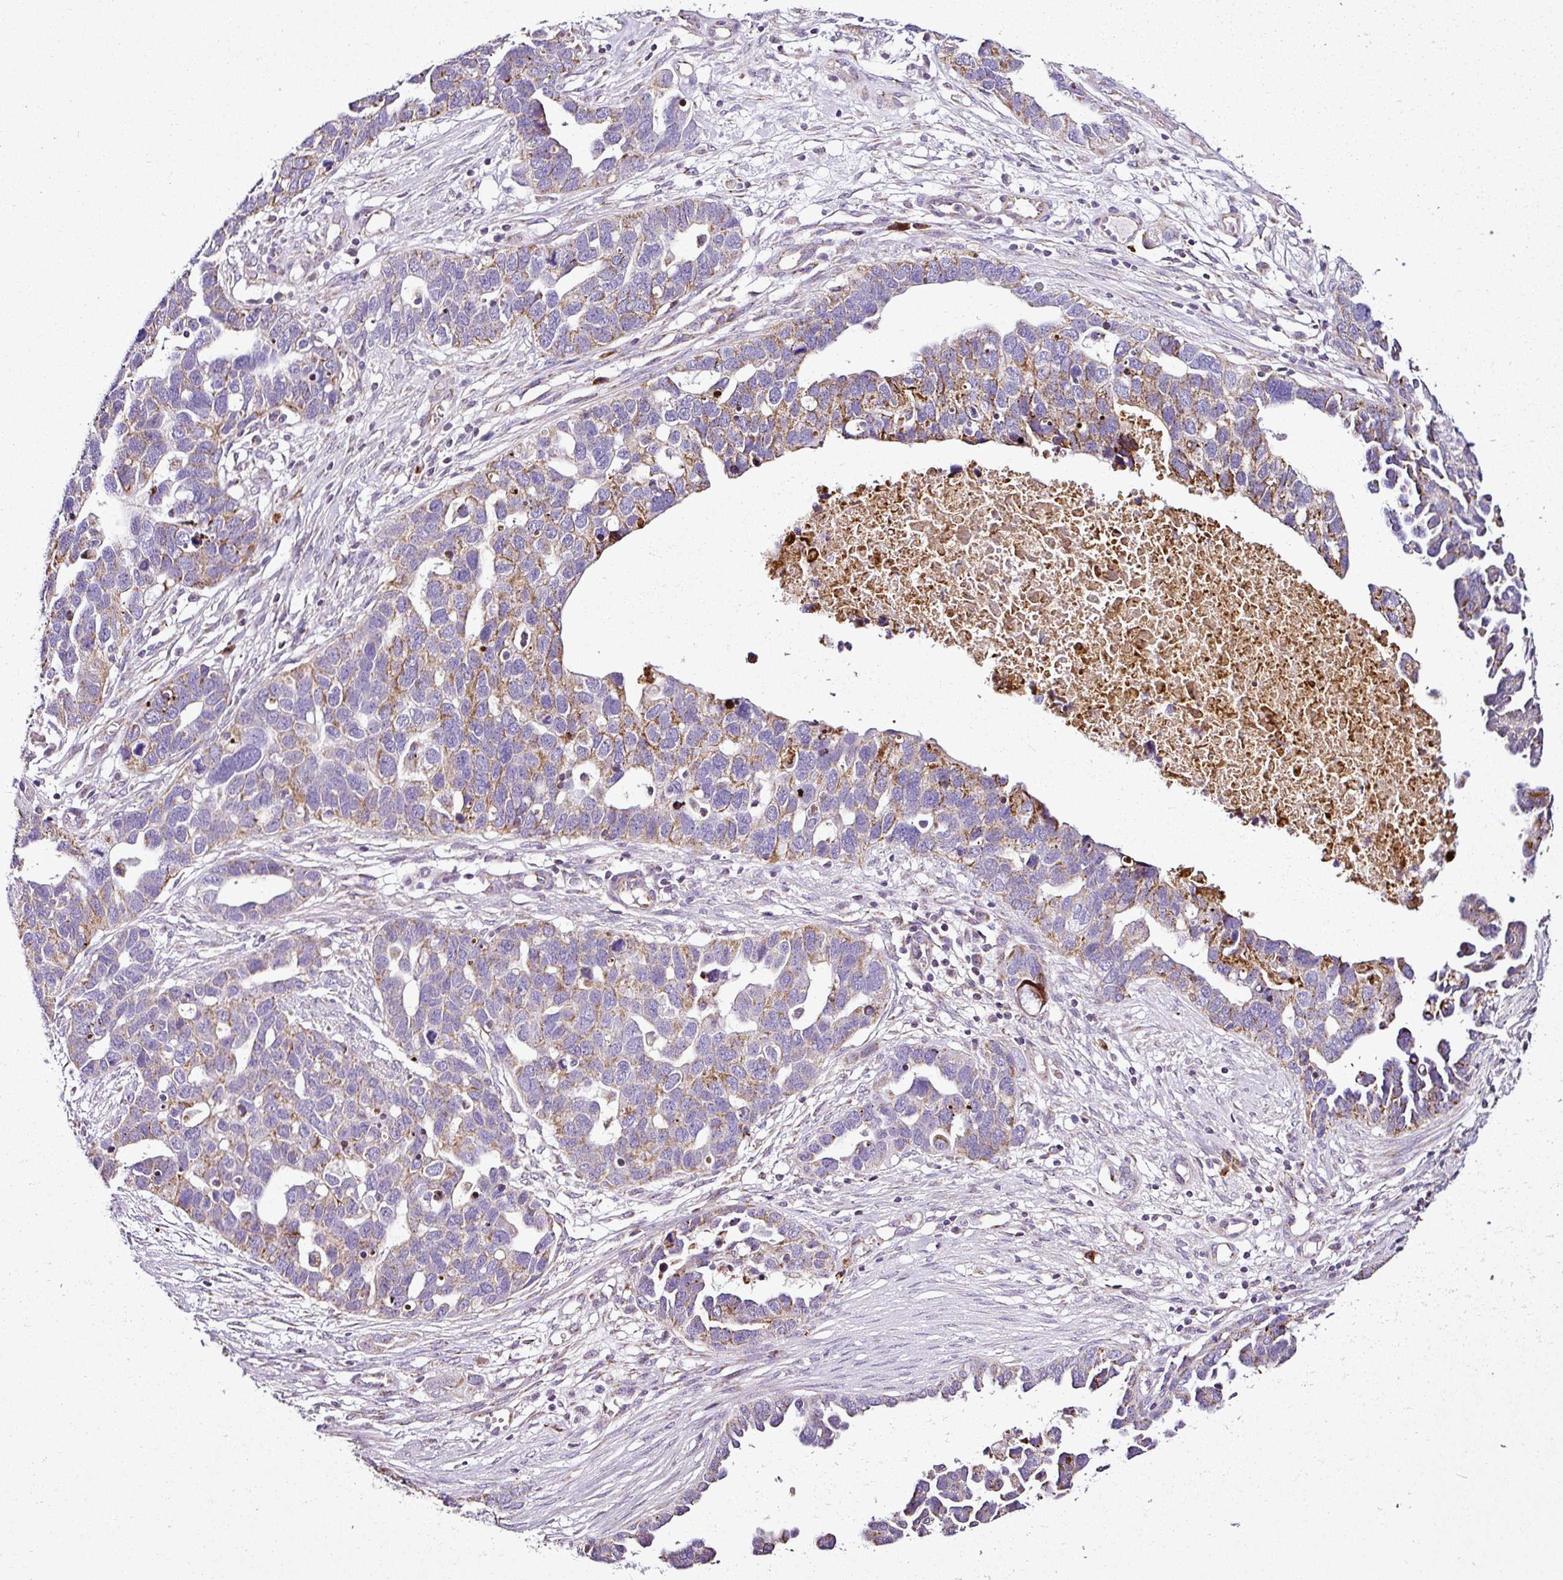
{"staining": {"intensity": "moderate", "quantity": "25%-75%", "location": "cytoplasmic/membranous"}, "tissue": "ovarian cancer", "cell_type": "Tumor cells", "image_type": "cancer", "snomed": [{"axis": "morphology", "description": "Cystadenocarcinoma, serous, NOS"}, {"axis": "topography", "description": "Ovary"}], "caption": "The photomicrograph displays immunohistochemical staining of serous cystadenocarcinoma (ovarian). There is moderate cytoplasmic/membranous expression is appreciated in about 25%-75% of tumor cells.", "gene": "DPAGT1", "patient": {"sex": "female", "age": 54}}